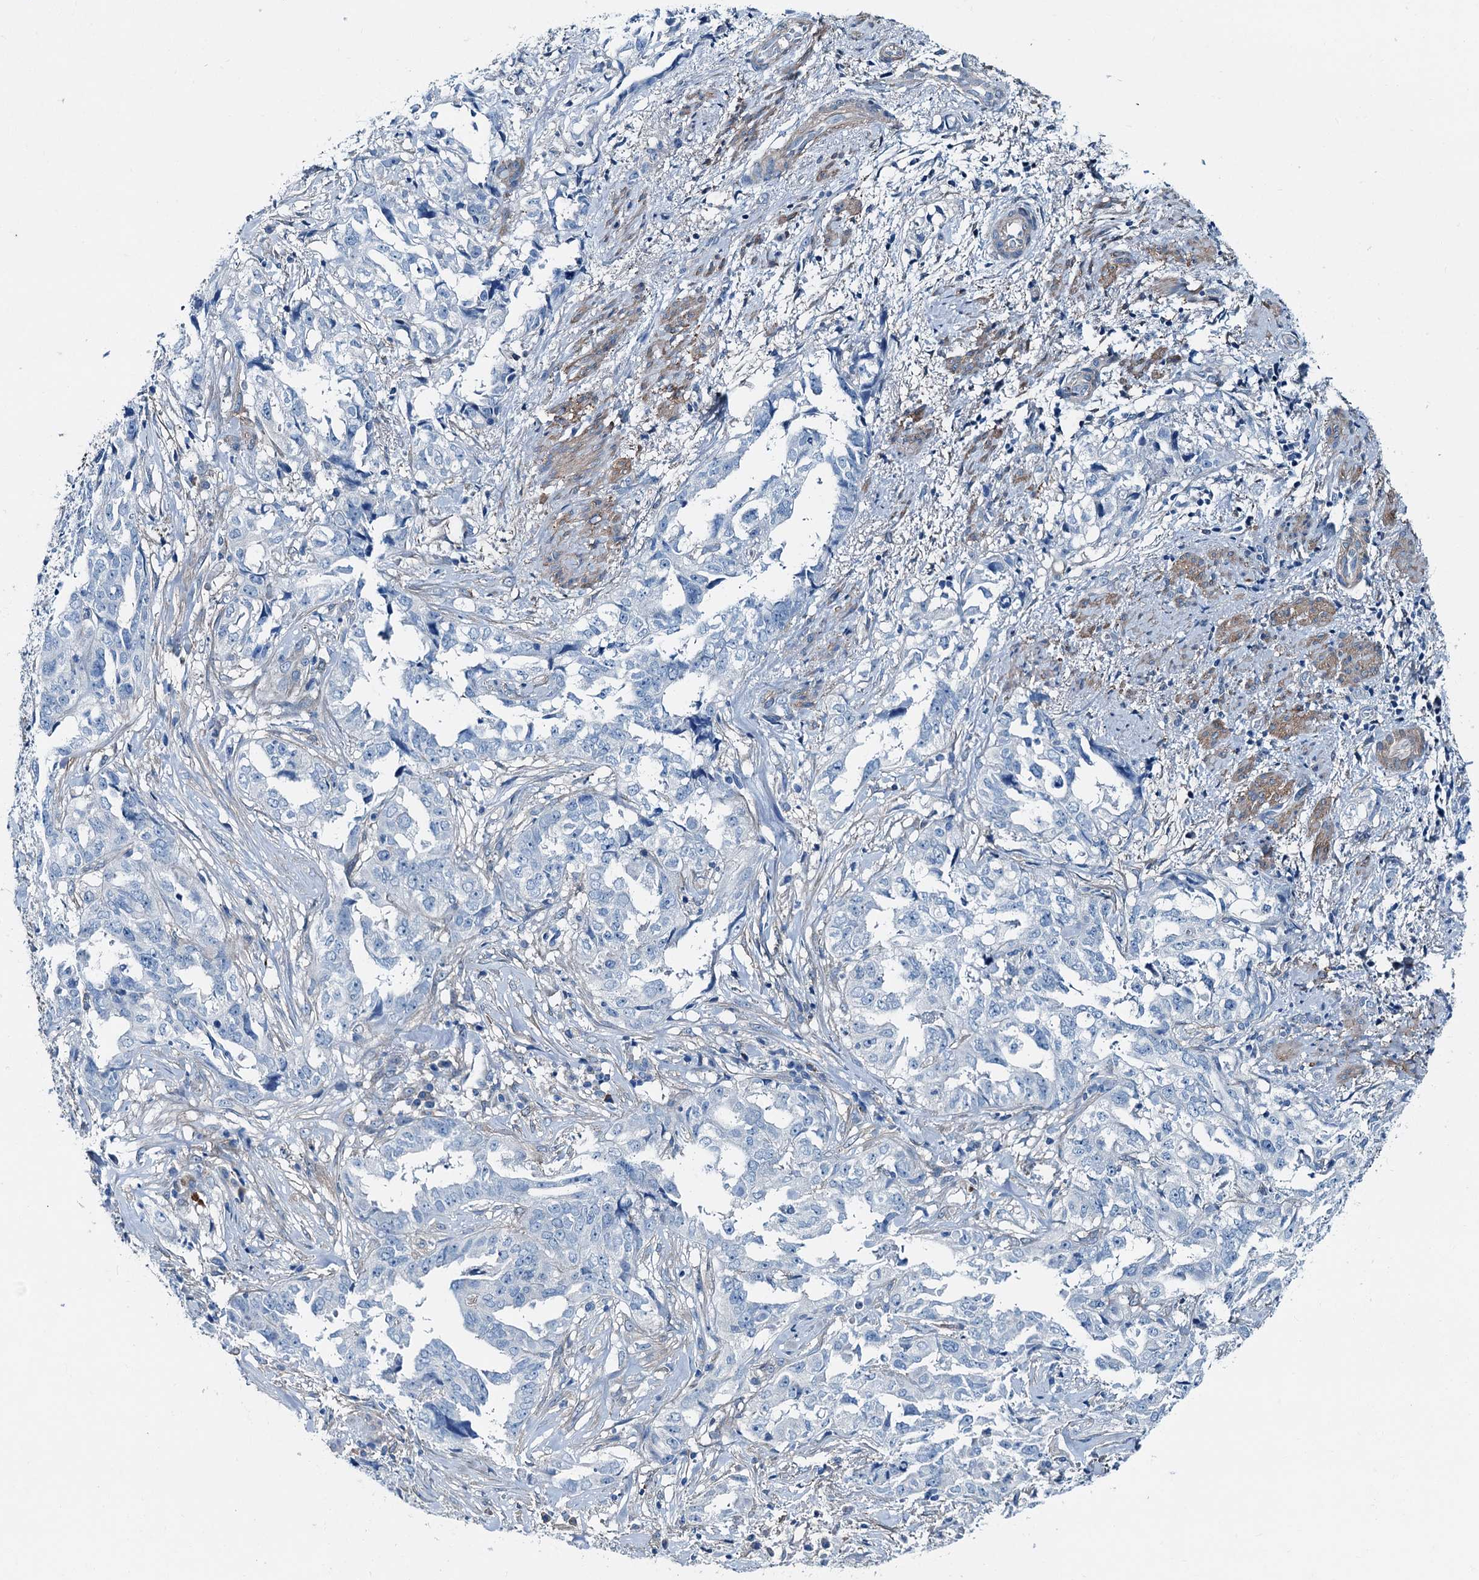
{"staining": {"intensity": "negative", "quantity": "none", "location": "none"}, "tissue": "endometrial cancer", "cell_type": "Tumor cells", "image_type": "cancer", "snomed": [{"axis": "morphology", "description": "Adenocarcinoma, NOS"}, {"axis": "topography", "description": "Endometrium"}], "caption": "Endometrial cancer was stained to show a protein in brown. There is no significant expression in tumor cells.", "gene": "RAB3IL1", "patient": {"sex": "female", "age": 65}}